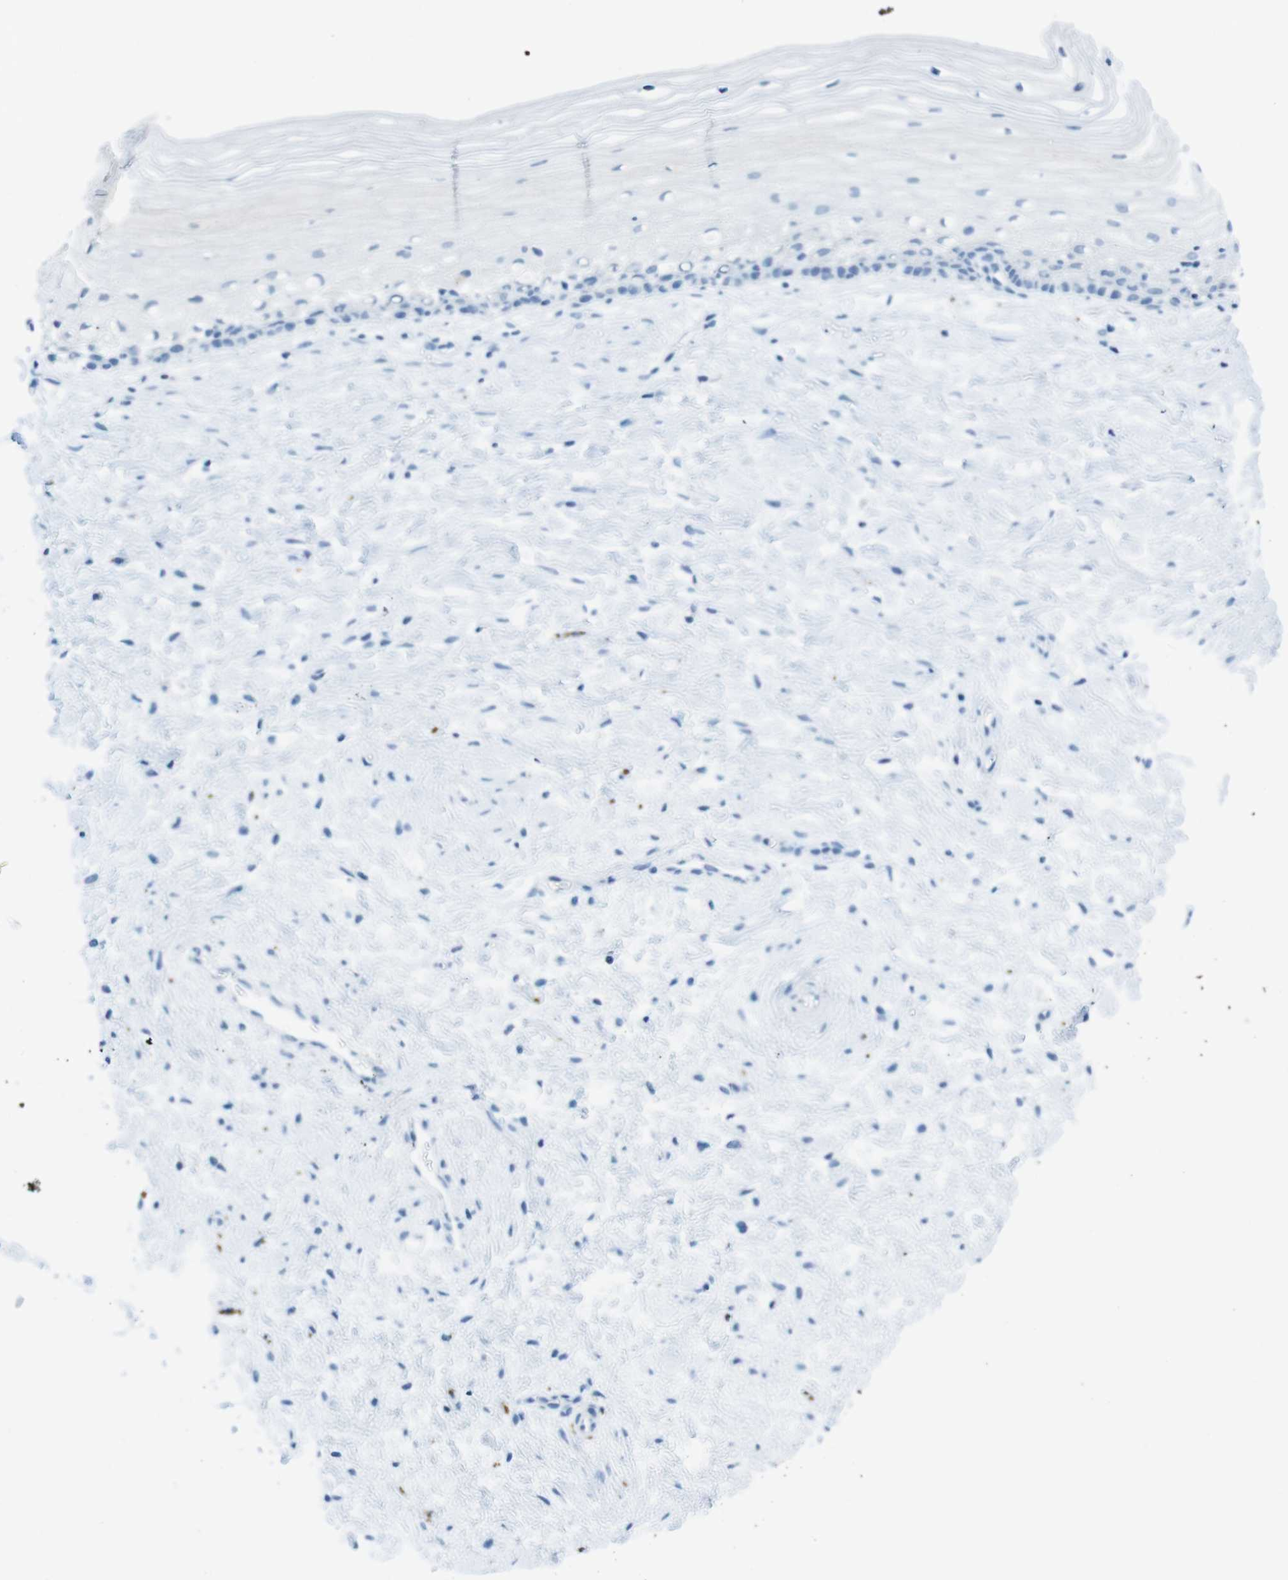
{"staining": {"intensity": "negative", "quantity": "none", "location": "none"}, "tissue": "cervix", "cell_type": "Squamous epithelial cells", "image_type": "normal", "snomed": [{"axis": "morphology", "description": "Normal tissue, NOS"}, {"axis": "topography", "description": "Cervix"}], "caption": "Human cervix stained for a protein using immunohistochemistry (IHC) displays no positivity in squamous epithelial cells.", "gene": "GAP43", "patient": {"sex": "female", "age": 39}}